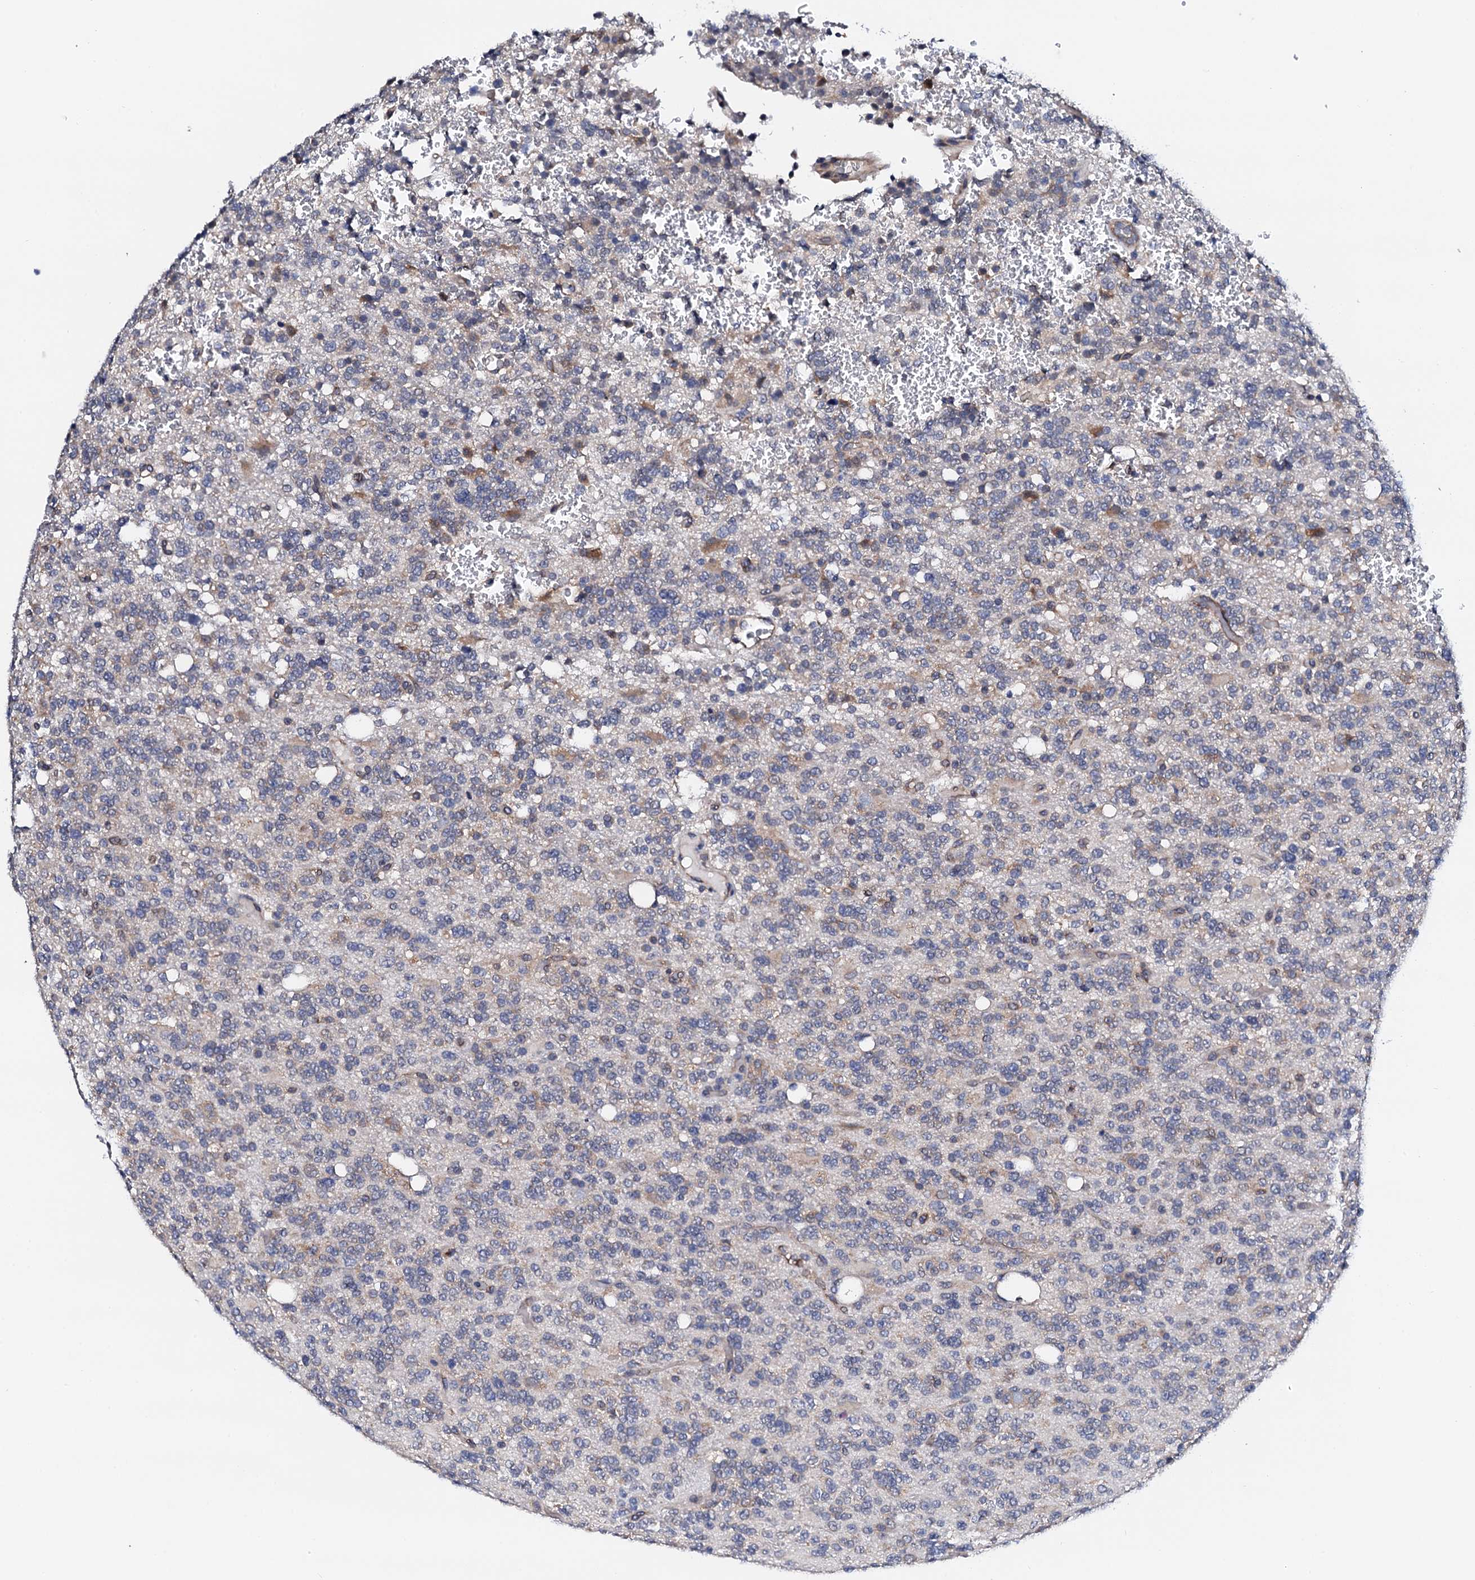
{"staining": {"intensity": "weak", "quantity": "<25%", "location": "cytoplasmic/membranous"}, "tissue": "glioma", "cell_type": "Tumor cells", "image_type": "cancer", "snomed": [{"axis": "morphology", "description": "Glioma, malignant, High grade"}, {"axis": "topography", "description": "Brain"}], "caption": "Immunohistochemistry (IHC) image of glioma stained for a protein (brown), which demonstrates no positivity in tumor cells.", "gene": "NUP58", "patient": {"sex": "female", "age": 62}}